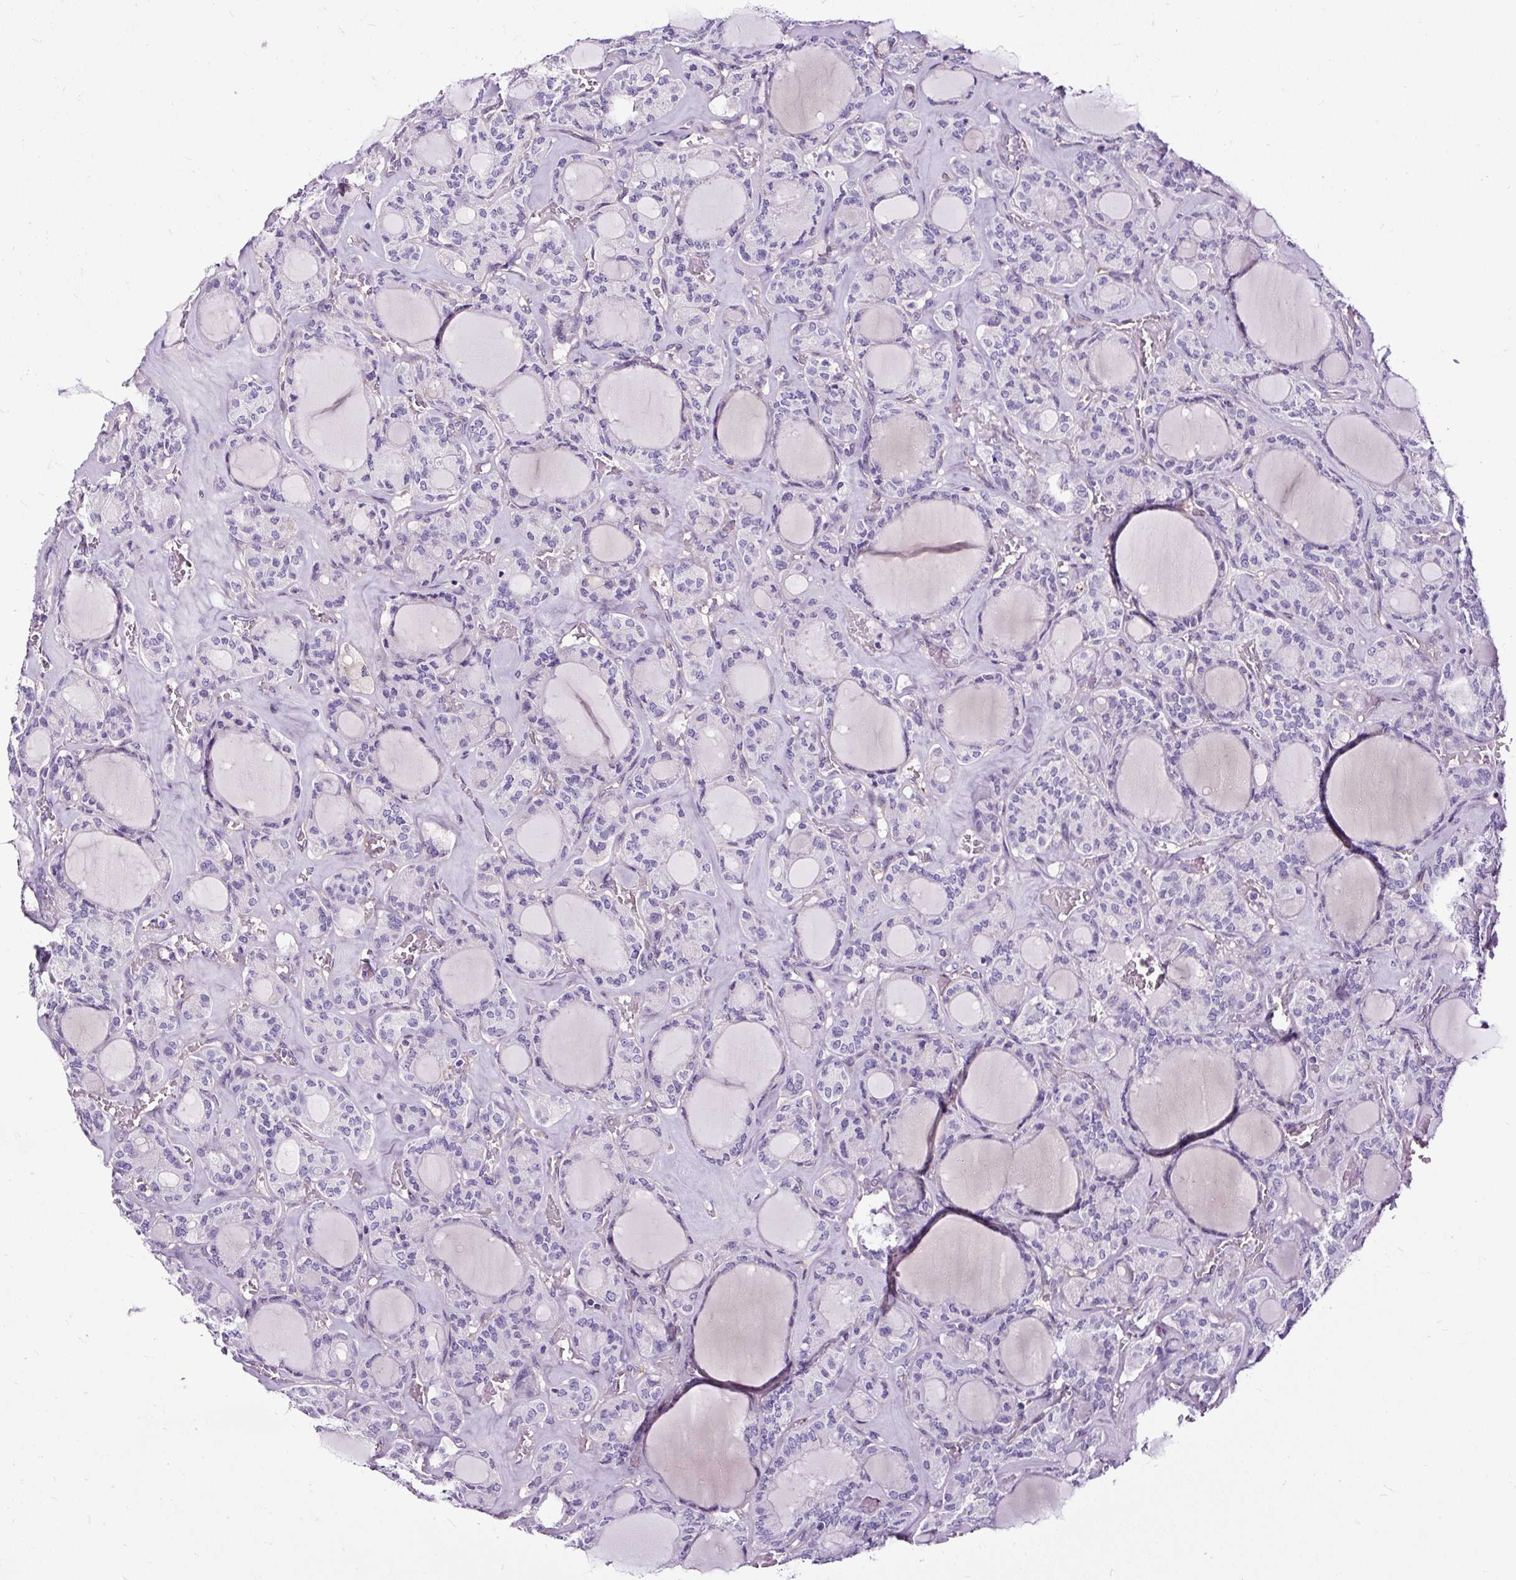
{"staining": {"intensity": "negative", "quantity": "none", "location": "none"}, "tissue": "thyroid cancer", "cell_type": "Tumor cells", "image_type": "cancer", "snomed": [{"axis": "morphology", "description": "Papillary adenocarcinoma, NOS"}, {"axis": "topography", "description": "Thyroid gland"}], "caption": "High power microscopy histopathology image of an immunohistochemistry histopathology image of thyroid cancer (papillary adenocarcinoma), revealing no significant staining in tumor cells.", "gene": "SLC7A8", "patient": {"sex": "male", "age": 87}}